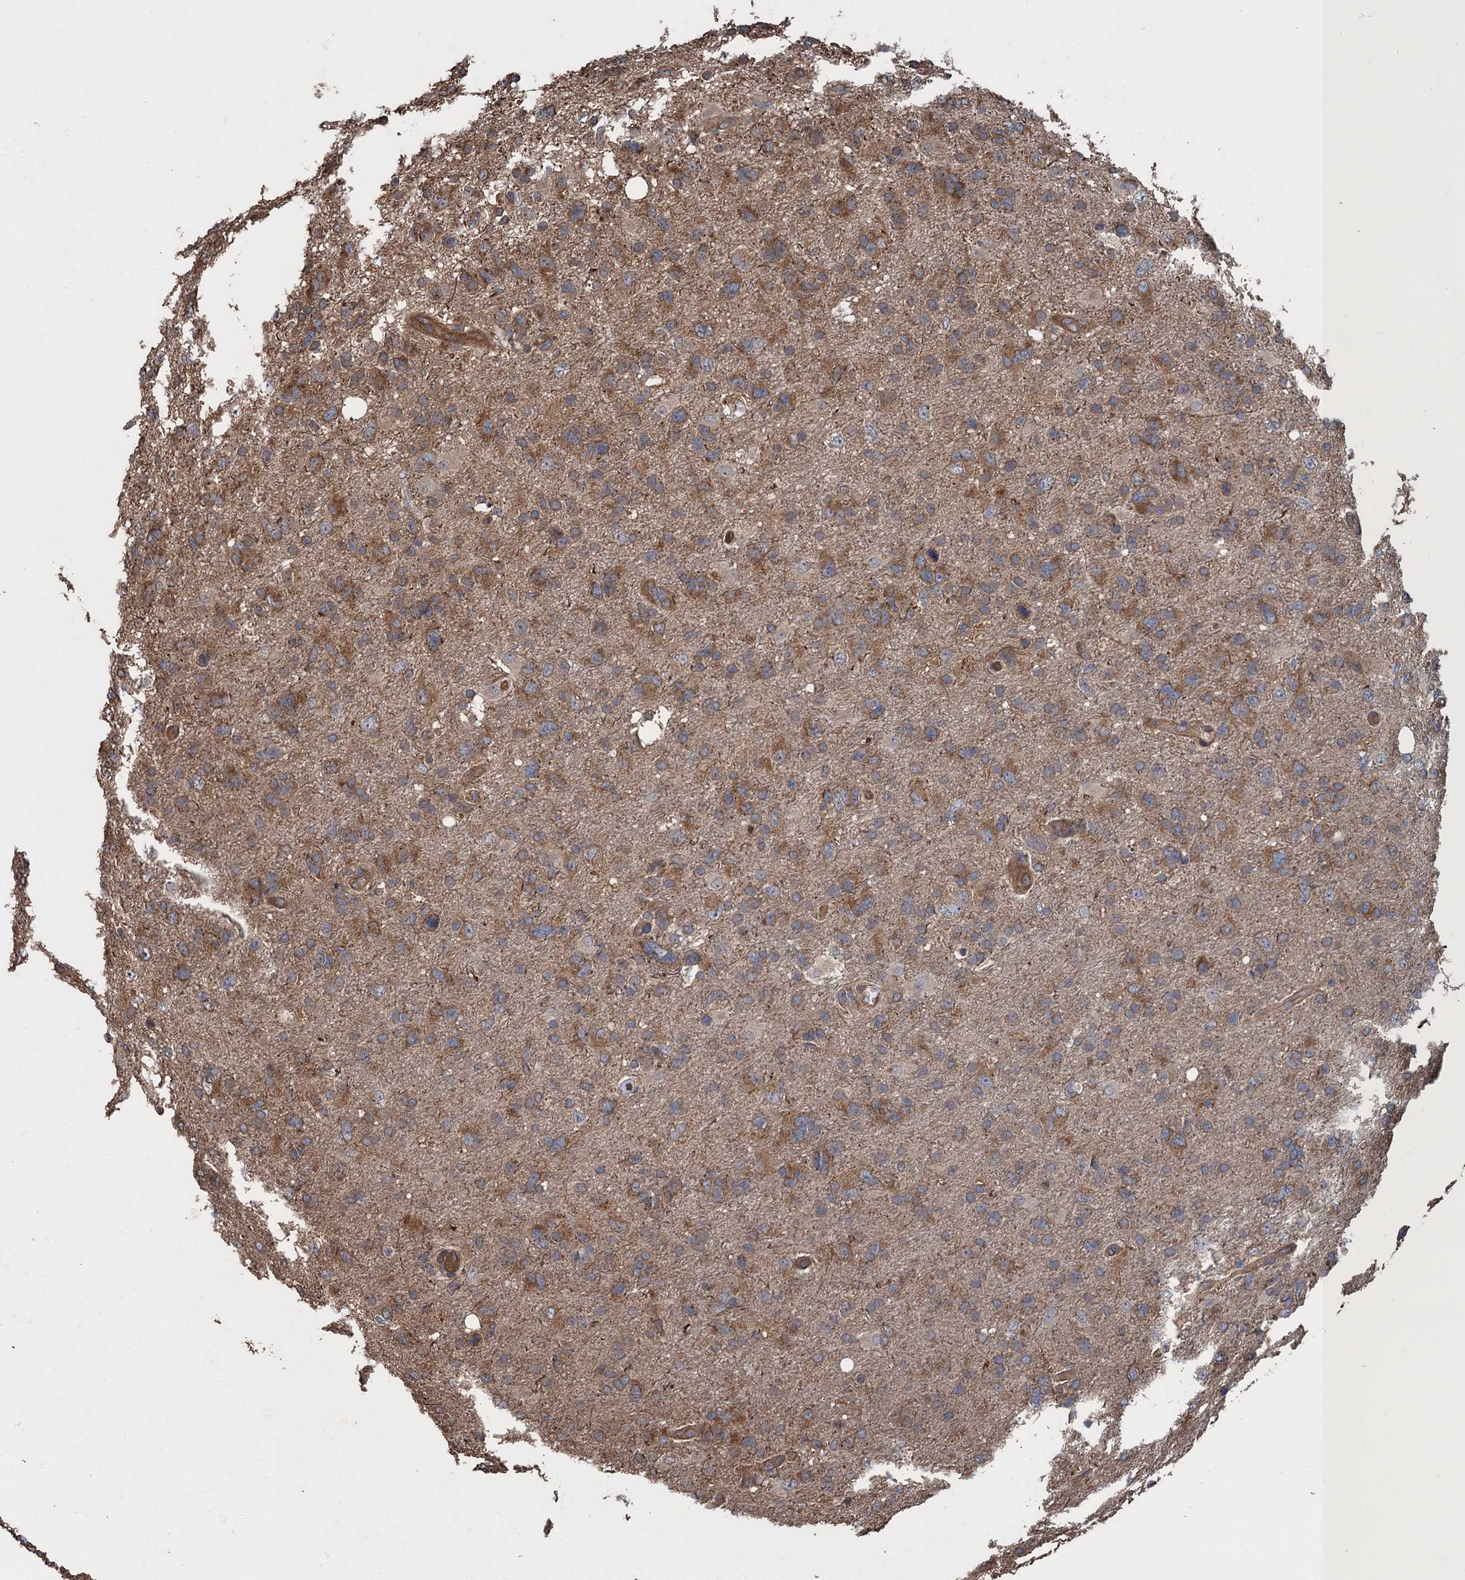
{"staining": {"intensity": "moderate", "quantity": "25%-75%", "location": "cytoplasmic/membranous"}, "tissue": "glioma", "cell_type": "Tumor cells", "image_type": "cancer", "snomed": [{"axis": "morphology", "description": "Glioma, malignant, High grade"}, {"axis": "topography", "description": "Brain"}], "caption": "Immunohistochemical staining of human high-grade glioma (malignant) shows moderate cytoplasmic/membranous protein positivity in approximately 25%-75% of tumor cells. (DAB = brown stain, brightfield microscopy at high magnification).", "gene": "PPP4R1", "patient": {"sex": "male", "age": 61}}